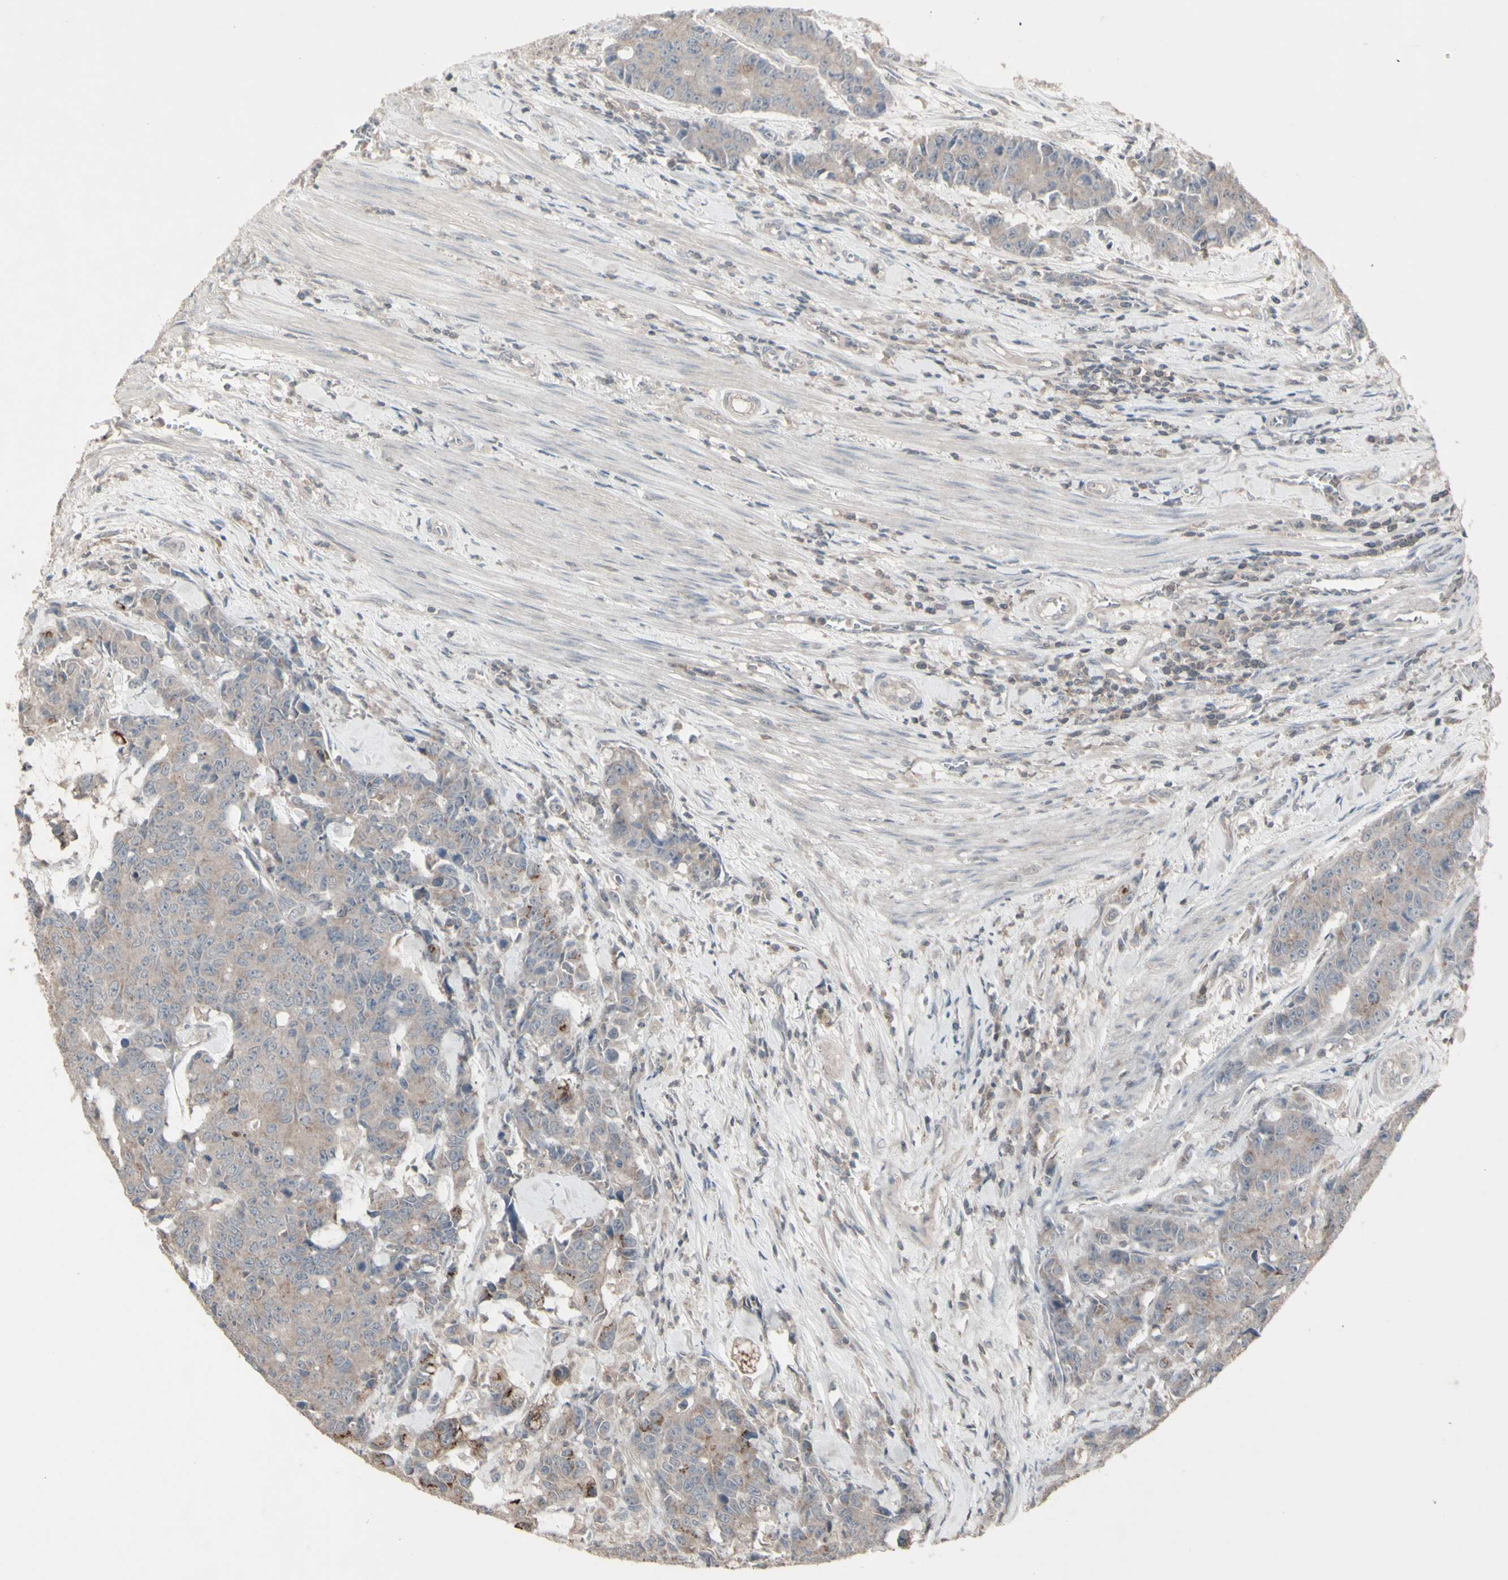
{"staining": {"intensity": "negative", "quantity": "none", "location": "none"}, "tissue": "colorectal cancer", "cell_type": "Tumor cells", "image_type": "cancer", "snomed": [{"axis": "morphology", "description": "Adenocarcinoma, NOS"}, {"axis": "topography", "description": "Colon"}], "caption": "This micrograph is of adenocarcinoma (colorectal) stained with immunohistochemistry (IHC) to label a protein in brown with the nuclei are counter-stained blue. There is no expression in tumor cells. (DAB (3,3'-diaminobenzidine) immunohistochemistry, high magnification).", "gene": "CSK", "patient": {"sex": "female", "age": 86}}